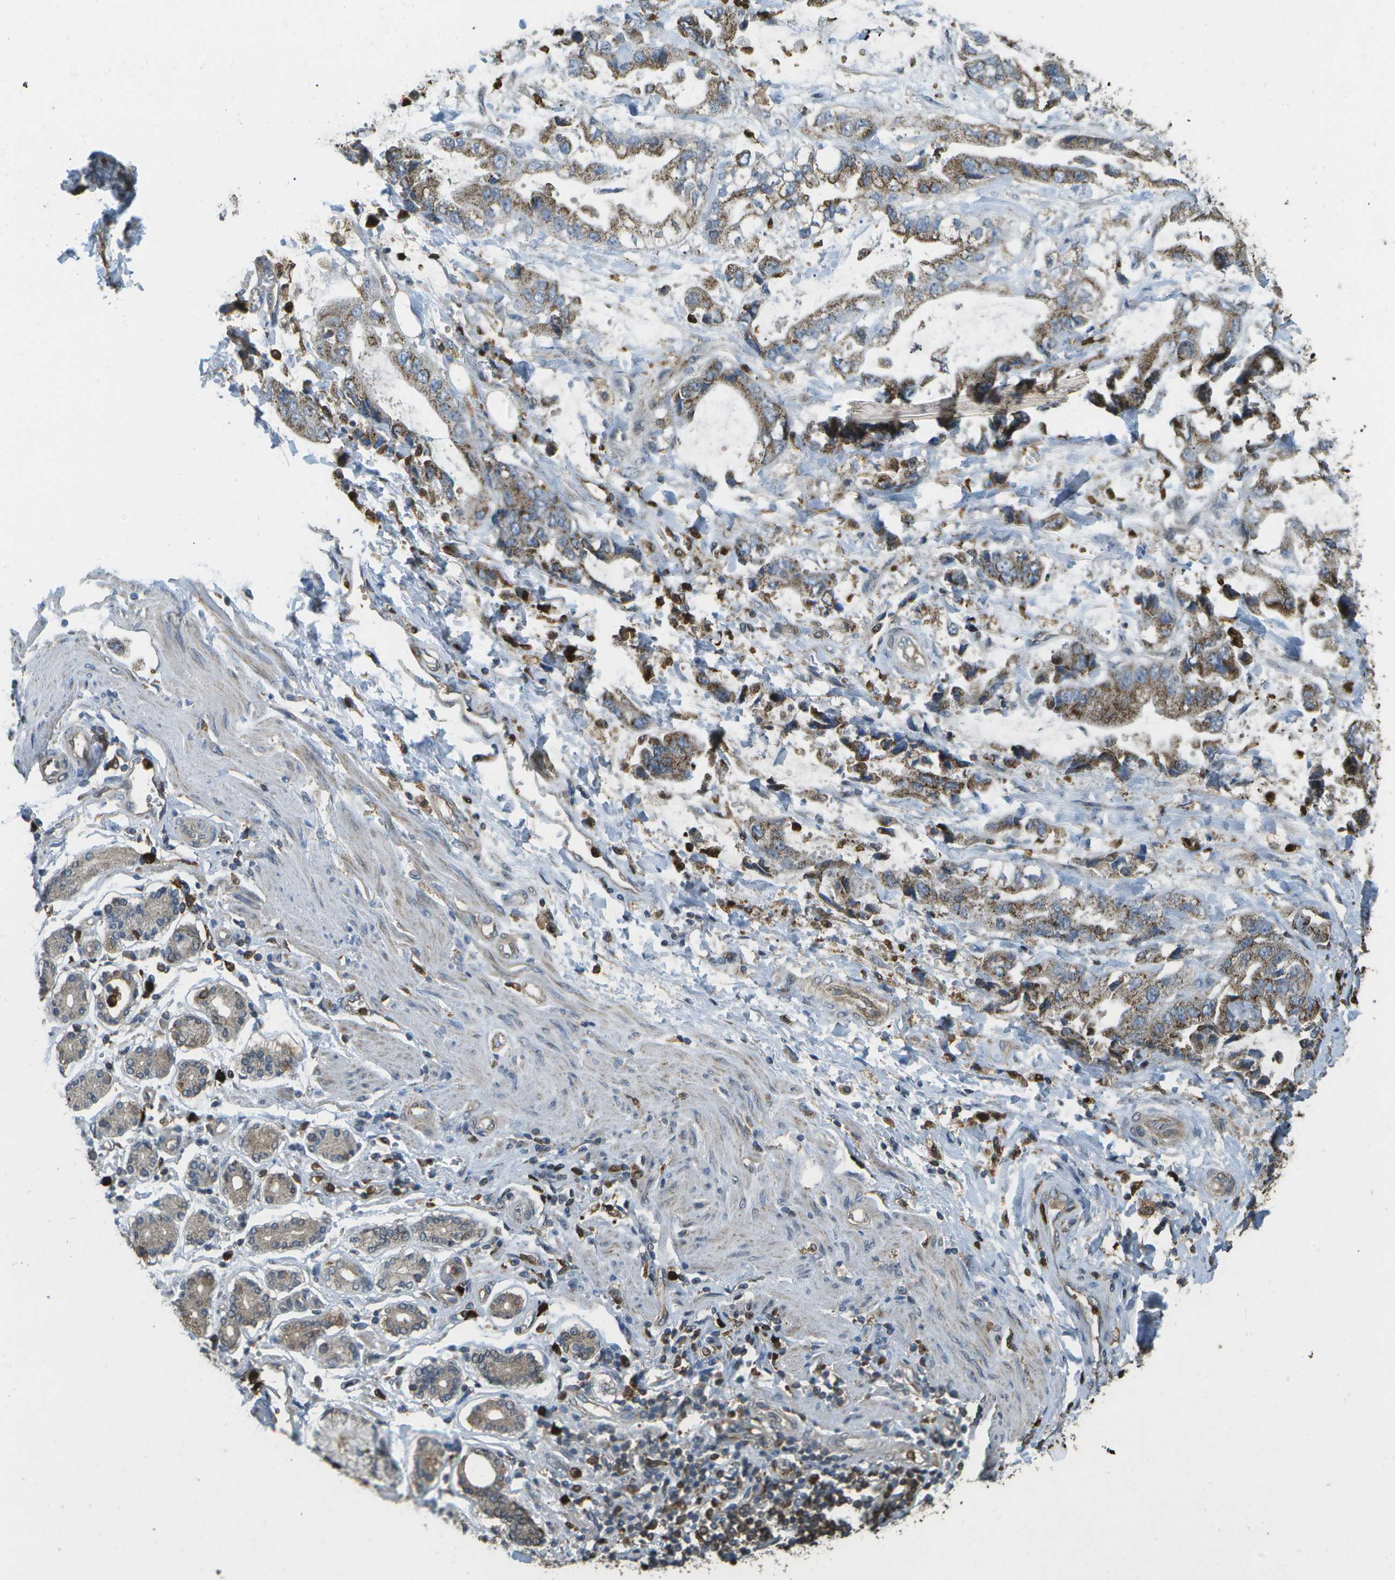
{"staining": {"intensity": "moderate", "quantity": ">75%", "location": "cytoplasmic/membranous"}, "tissue": "stomach cancer", "cell_type": "Tumor cells", "image_type": "cancer", "snomed": [{"axis": "morphology", "description": "Normal tissue, NOS"}, {"axis": "morphology", "description": "Adenocarcinoma, NOS"}, {"axis": "topography", "description": "Stomach"}], "caption": "Human stomach cancer (adenocarcinoma) stained for a protein (brown) exhibits moderate cytoplasmic/membranous positive positivity in approximately >75% of tumor cells.", "gene": "CACHD1", "patient": {"sex": "male", "age": 62}}